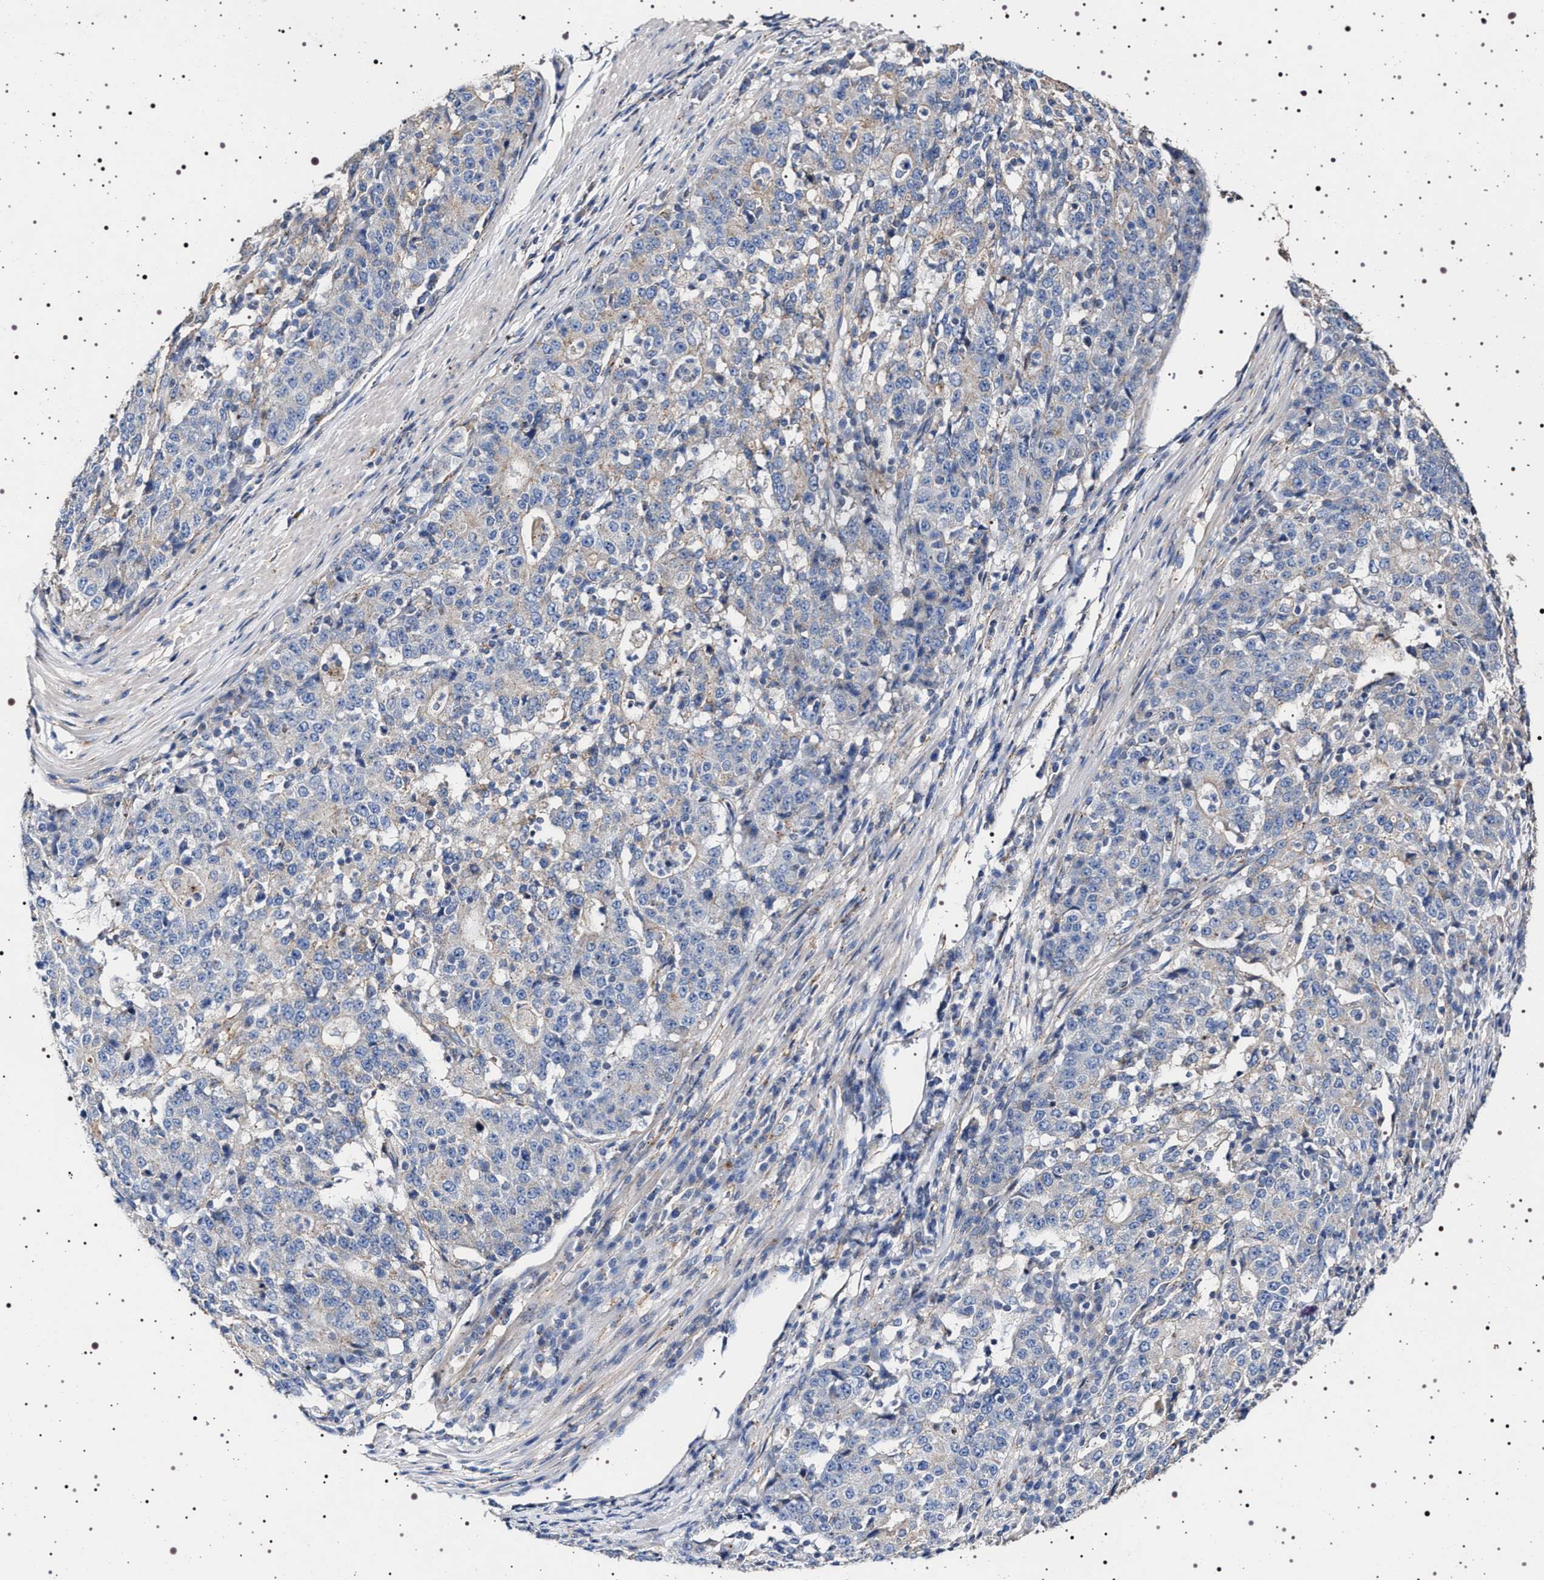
{"staining": {"intensity": "negative", "quantity": "none", "location": "none"}, "tissue": "stomach cancer", "cell_type": "Tumor cells", "image_type": "cancer", "snomed": [{"axis": "morphology", "description": "Adenocarcinoma, NOS"}, {"axis": "topography", "description": "Stomach"}], "caption": "The image shows no significant positivity in tumor cells of stomach cancer (adenocarcinoma).", "gene": "NAALADL2", "patient": {"sex": "male", "age": 59}}